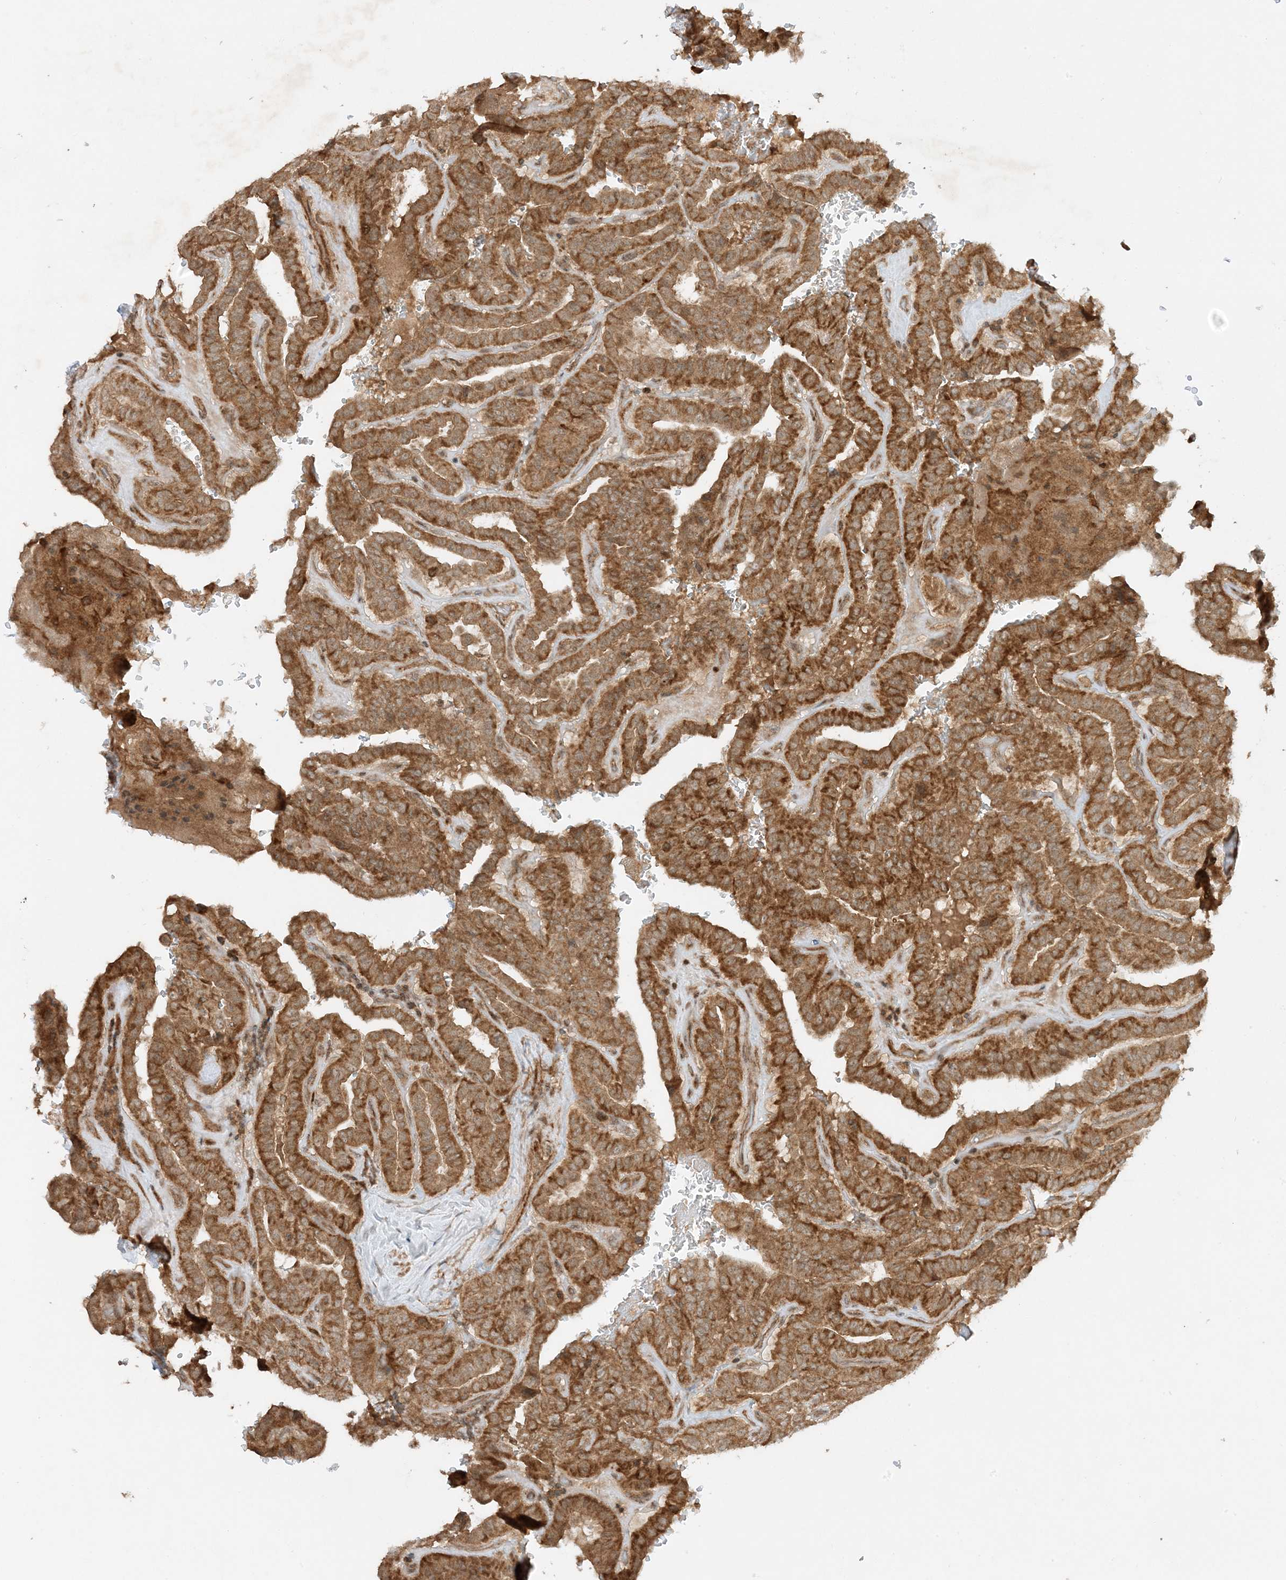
{"staining": {"intensity": "strong", "quantity": ">75%", "location": "cytoplasmic/membranous"}, "tissue": "thyroid cancer", "cell_type": "Tumor cells", "image_type": "cancer", "snomed": [{"axis": "morphology", "description": "Papillary adenocarcinoma, NOS"}, {"axis": "topography", "description": "Thyroid gland"}], "caption": "A photomicrograph of human thyroid cancer stained for a protein exhibits strong cytoplasmic/membranous brown staining in tumor cells. (Stains: DAB in brown, nuclei in blue, Microscopy: brightfield microscopy at high magnification).", "gene": "XRN1", "patient": {"sex": "male", "age": 77}}